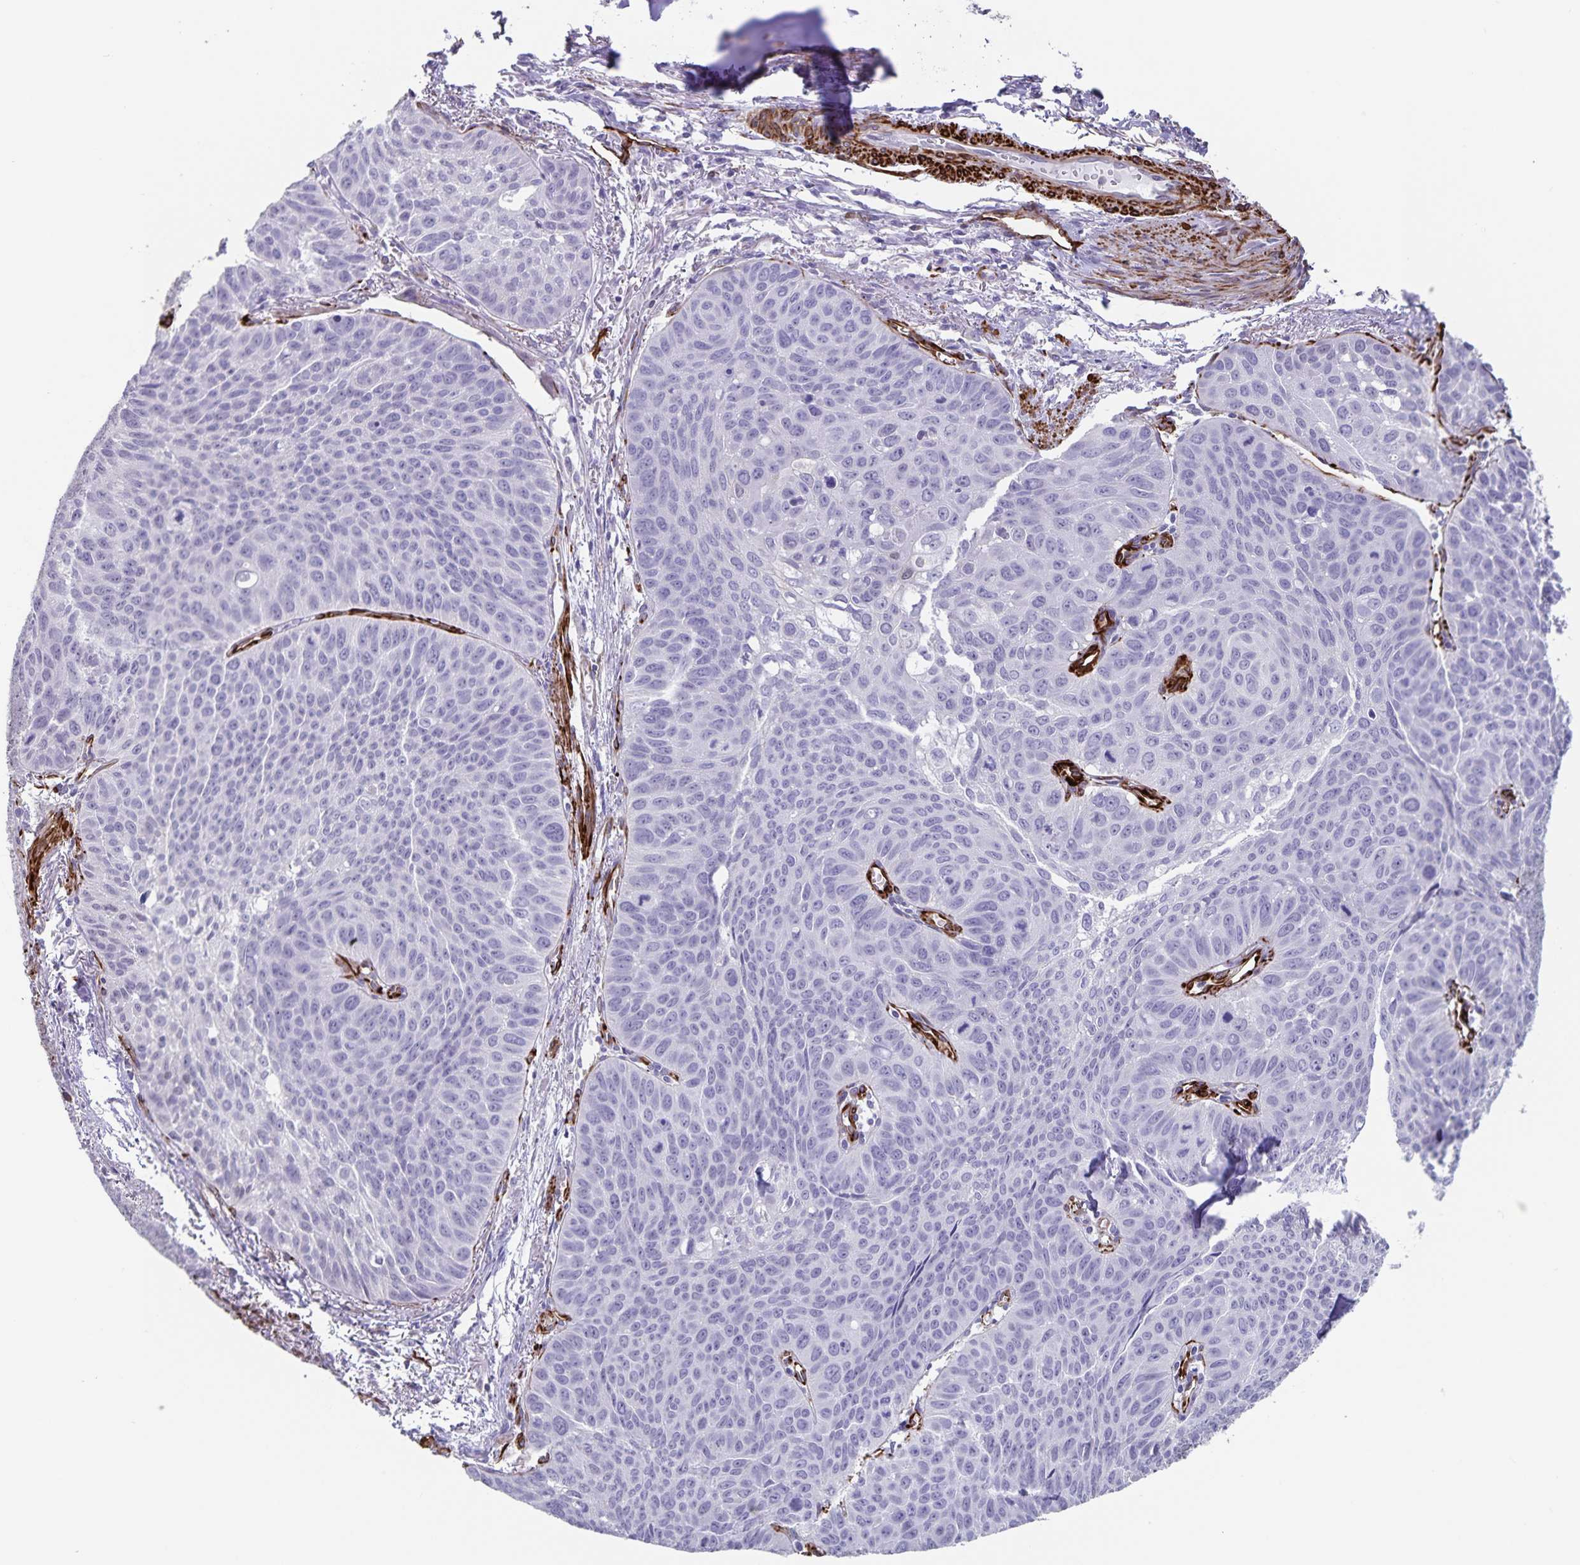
{"staining": {"intensity": "negative", "quantity": "none", "location": "none"}, "tissue": "lung cancer", "cell_type": "Tumor cells", "image_type": "cancer", "snomed": [{"axis": "morphology", "description": "Squamous cell carcinoma, NOS"}, {"axis": "topography", "description": "Lung"}], "caption": "This histopathology image is of lung cancer (squamous cell carcinoma) stained with immunohistochemistry (IHC) to label a protein in brown with the nuclei are counter-stained blue. There is no staining in tumor cells.", "gene": "SYNM", "patient": {"sex": "male", "age": 71}}